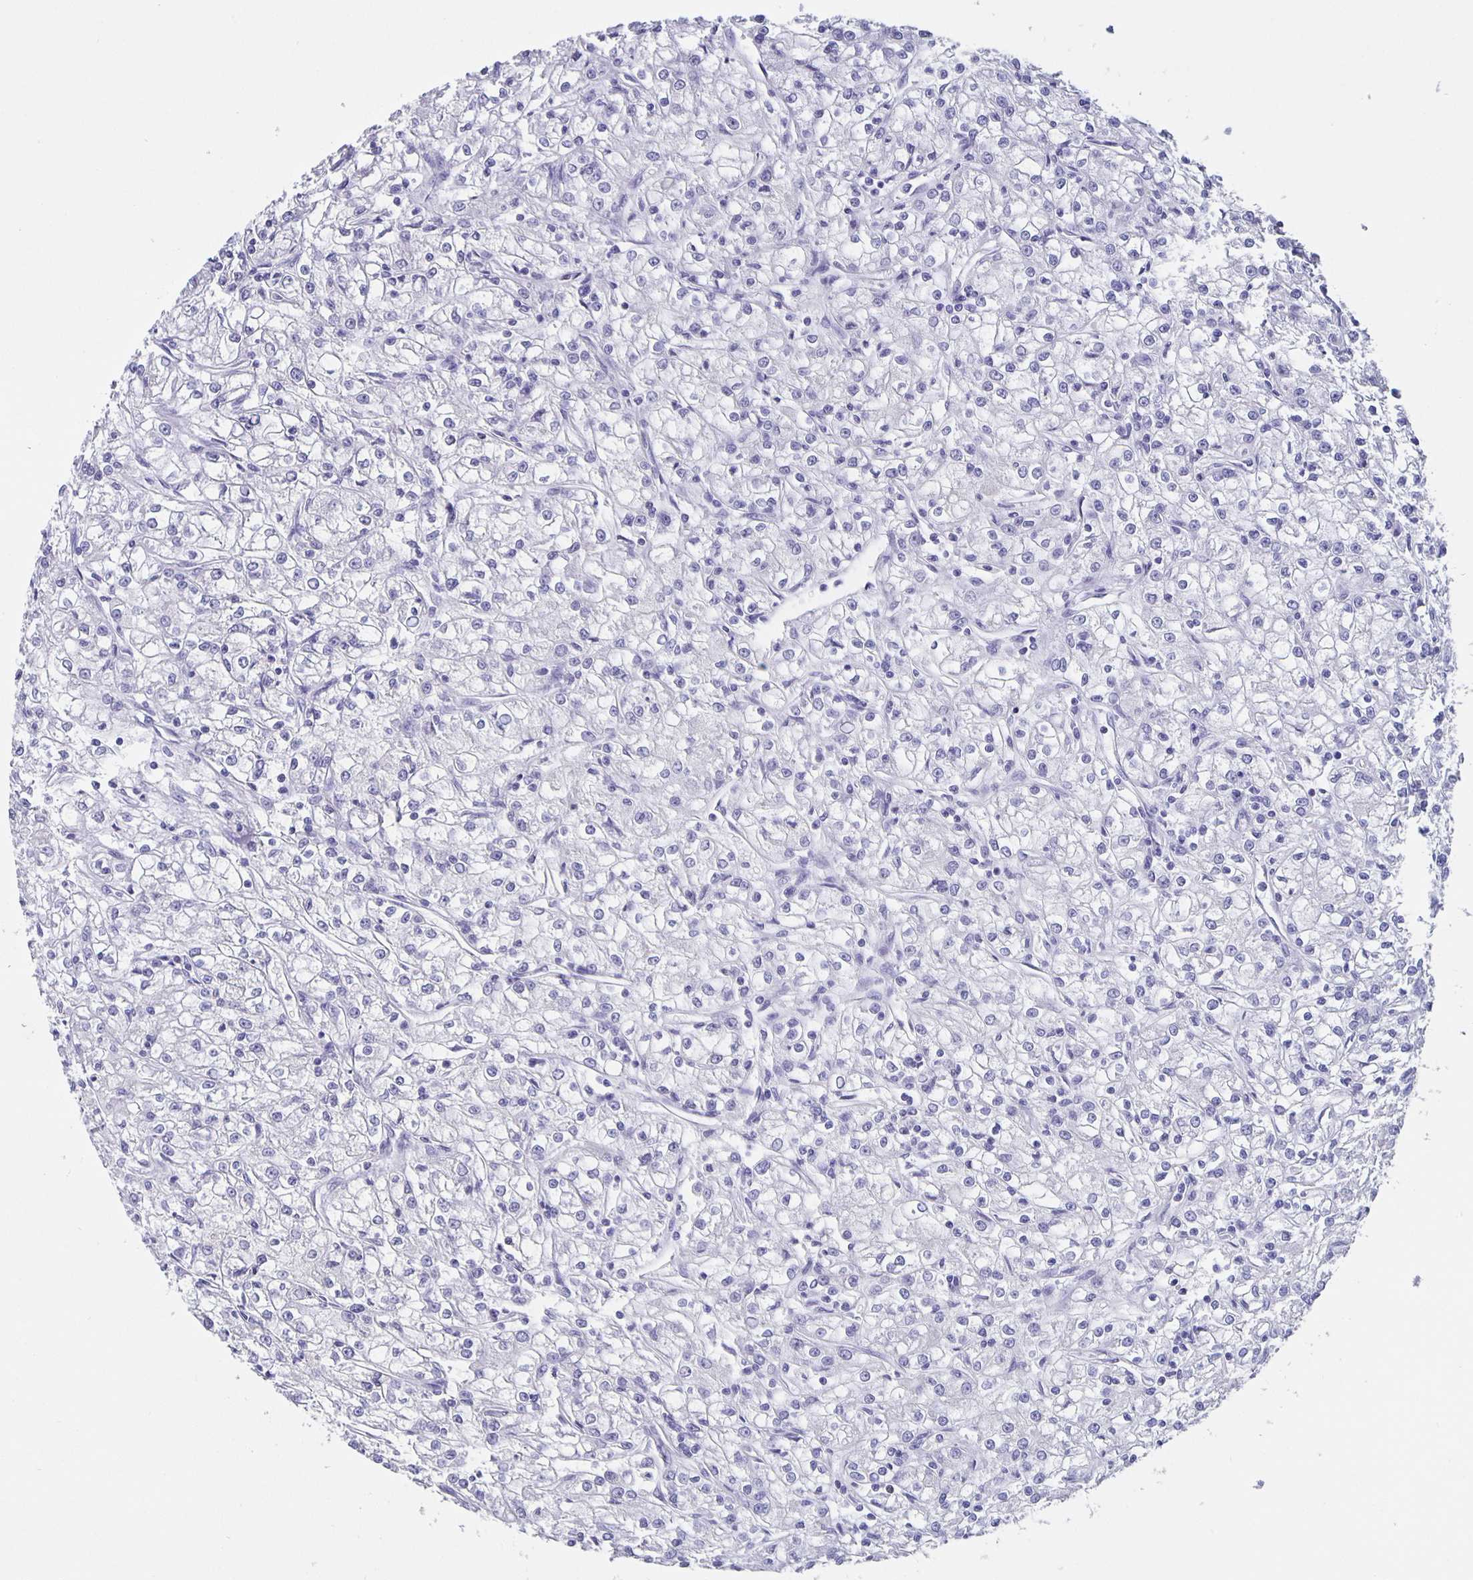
{"staining": {"intensity": "negative", "quantity": "none", "location": "none"}, "tissue": "renal cancer", "cell_type": "Tumor cells", "image_type": "cancer", "snomed": [{"axis": "morphology", "description": "Adenocarcinoma, NOS"}, {"axis": "topography", "description": "Kidney"}], "caption": "Tumor cells are negative for brown protein staining in adenocarcinoma (renal).", "gene": "SATB2", "patient": {"sex": "female", "age": 59}}